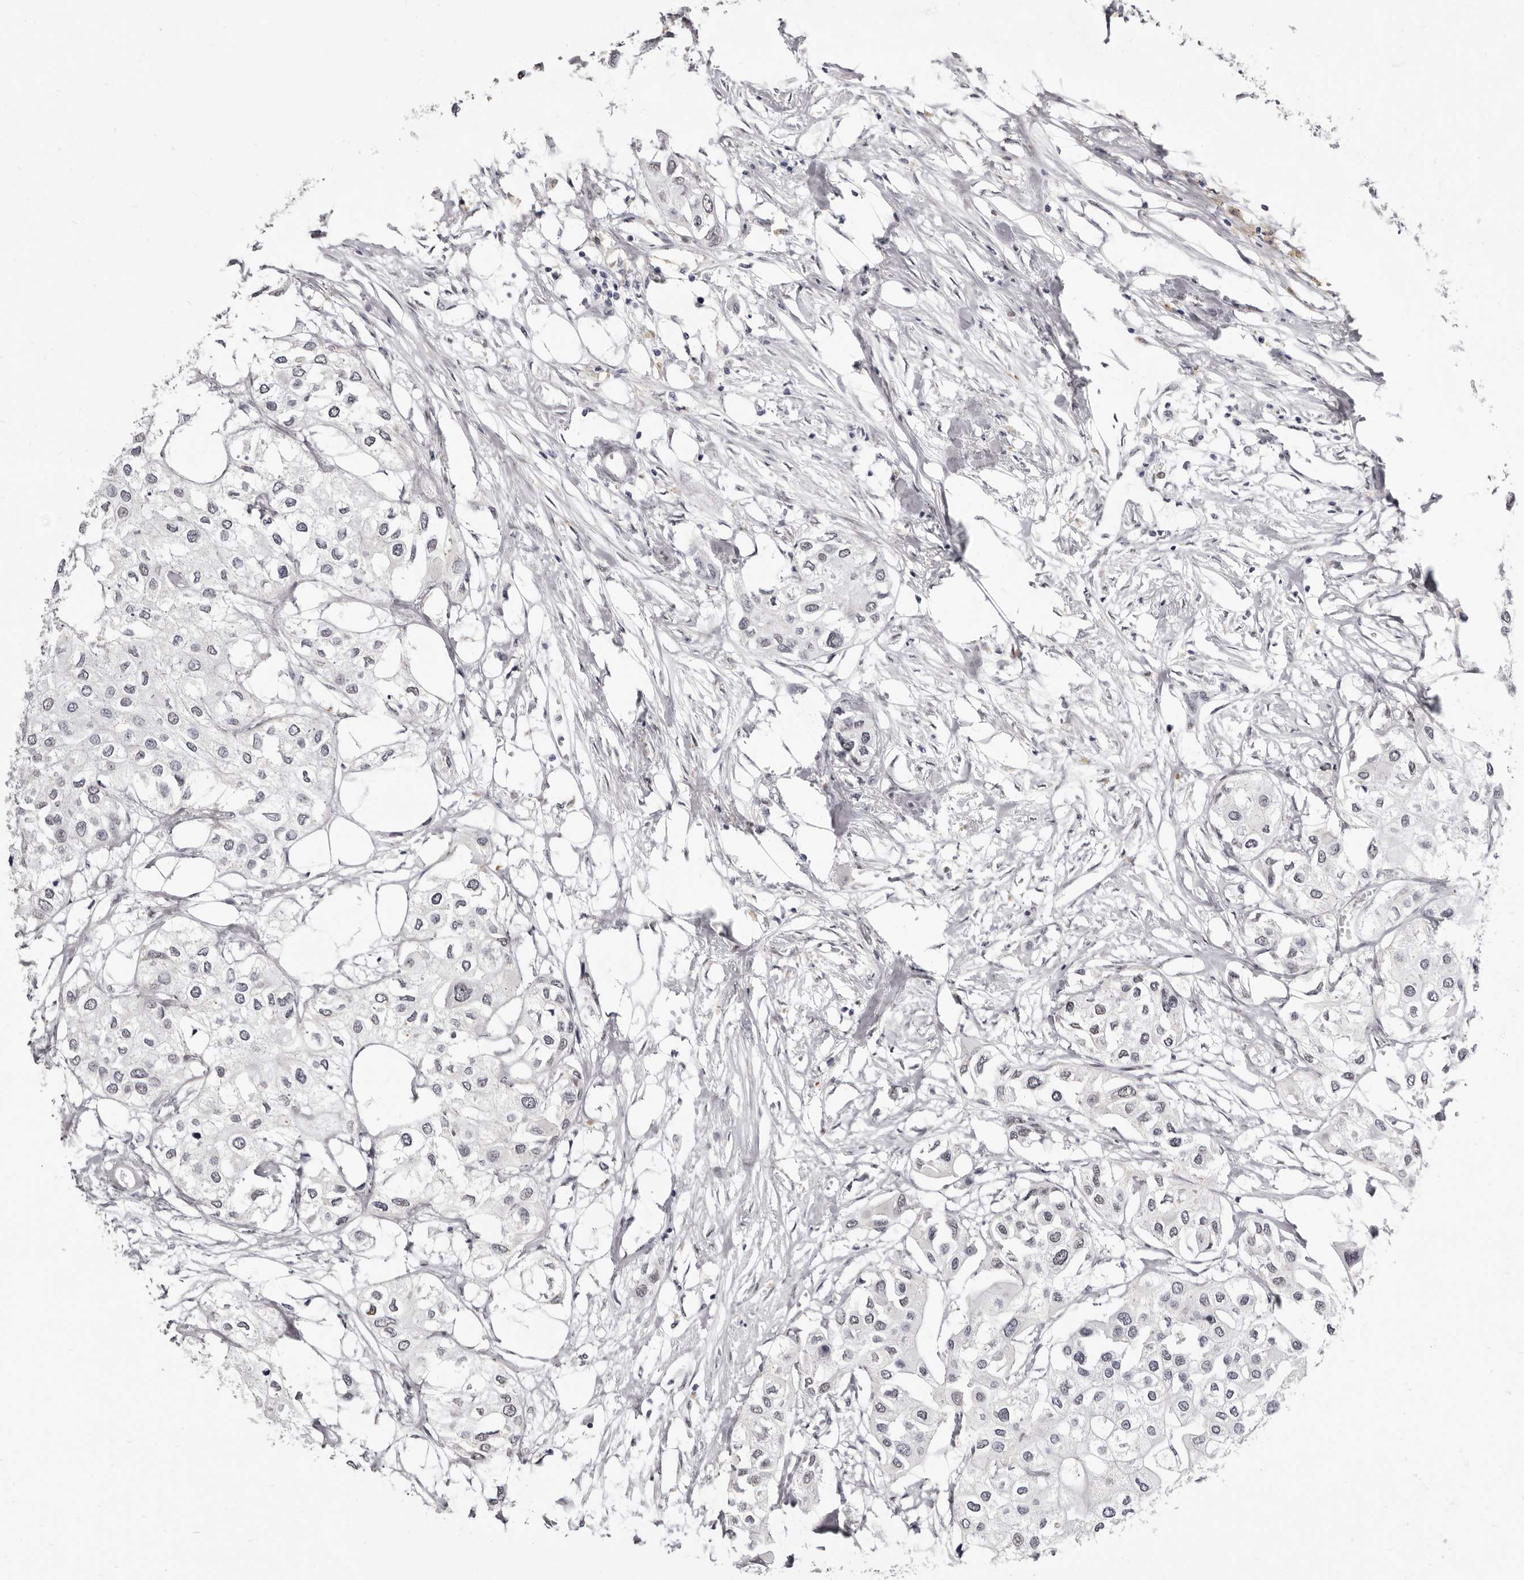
{"staining": {"intensity": "negative", "quantity": "none", "location": "none"}, "tissue": "urothelial cancer", "cell_type": "Tumor cells", "image_type": "cancer", "snomed": [{"axis": "morphology", "description": "Urothelial carcinoma, High grade"}, {"axis": "topography", "description": "Urinary bladder"}], "caption": "DAB (3,3'-diaminobenzidine) immunohistochemical staining of human urothelial carcinoma (high-grade) exhibits no significant expression in tumor cells.", "gene": "ZNF326", "patient": {"sex": "male", "age": 64}}